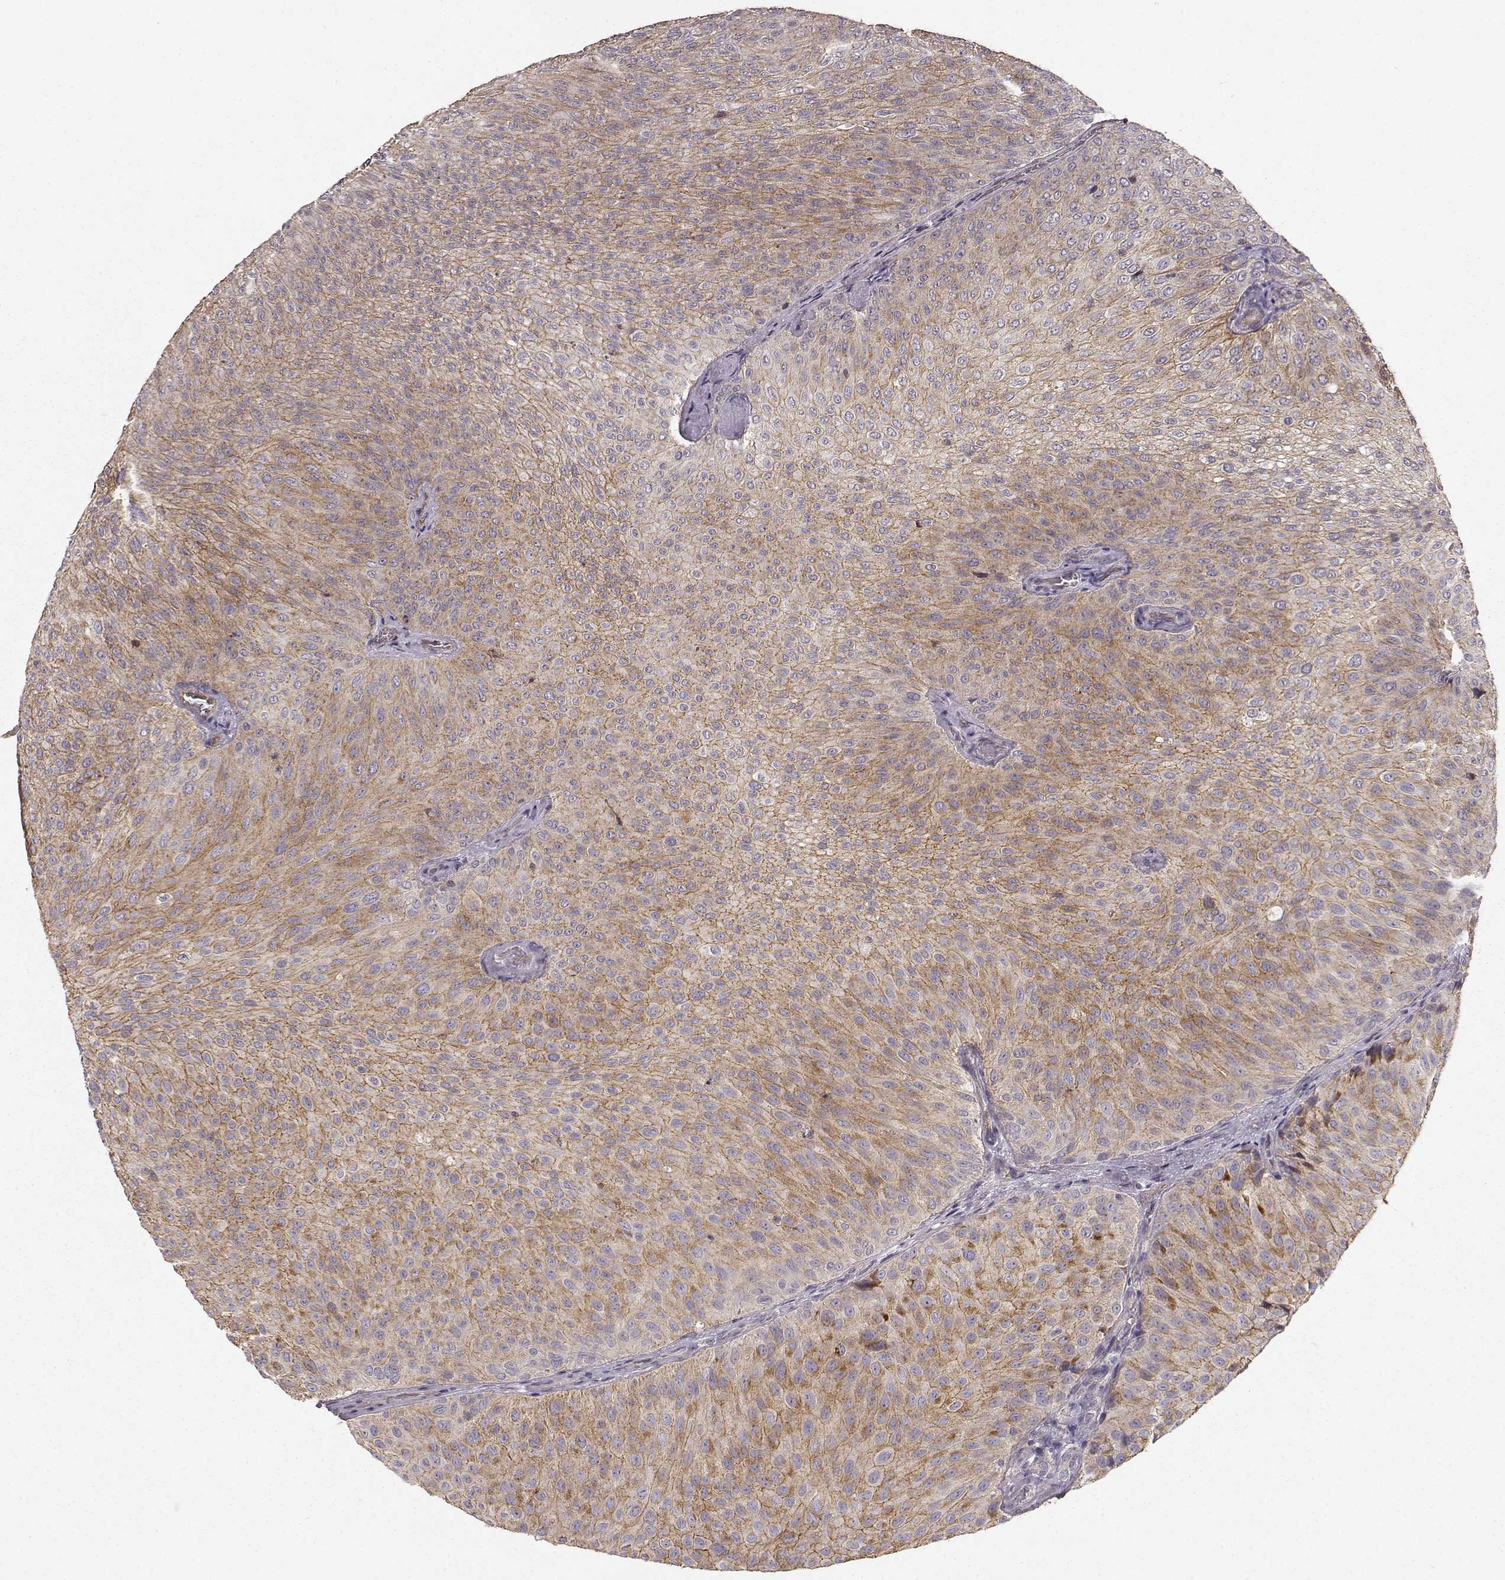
{"staining": {"intensity": "moderate", "quantity": ">75%", "location": "cytoplasmic/membranous"}, "tissue": "urothelial cancer", "cell_type": "Tumor cells", "image_type": "cancer", "snomed": [{"axis": "morphology", "description": "Urothelial carcinoma, Low grade"}, {"axis": "topography", "description": "Urinary bladder"}], "caption": "High-magnification brightfield microscopy of urothelial cancer stained with DAB (3,3'-diaminobenzidine) (brown) and counterstained with hematoxylin (blue). tumor cells exhibit moderate cytoplasmic/membranous expression is appreciated in approximately>75% of cells.", "gene": "ERBB3", "patient": {"sex": "male", "age": 78}}